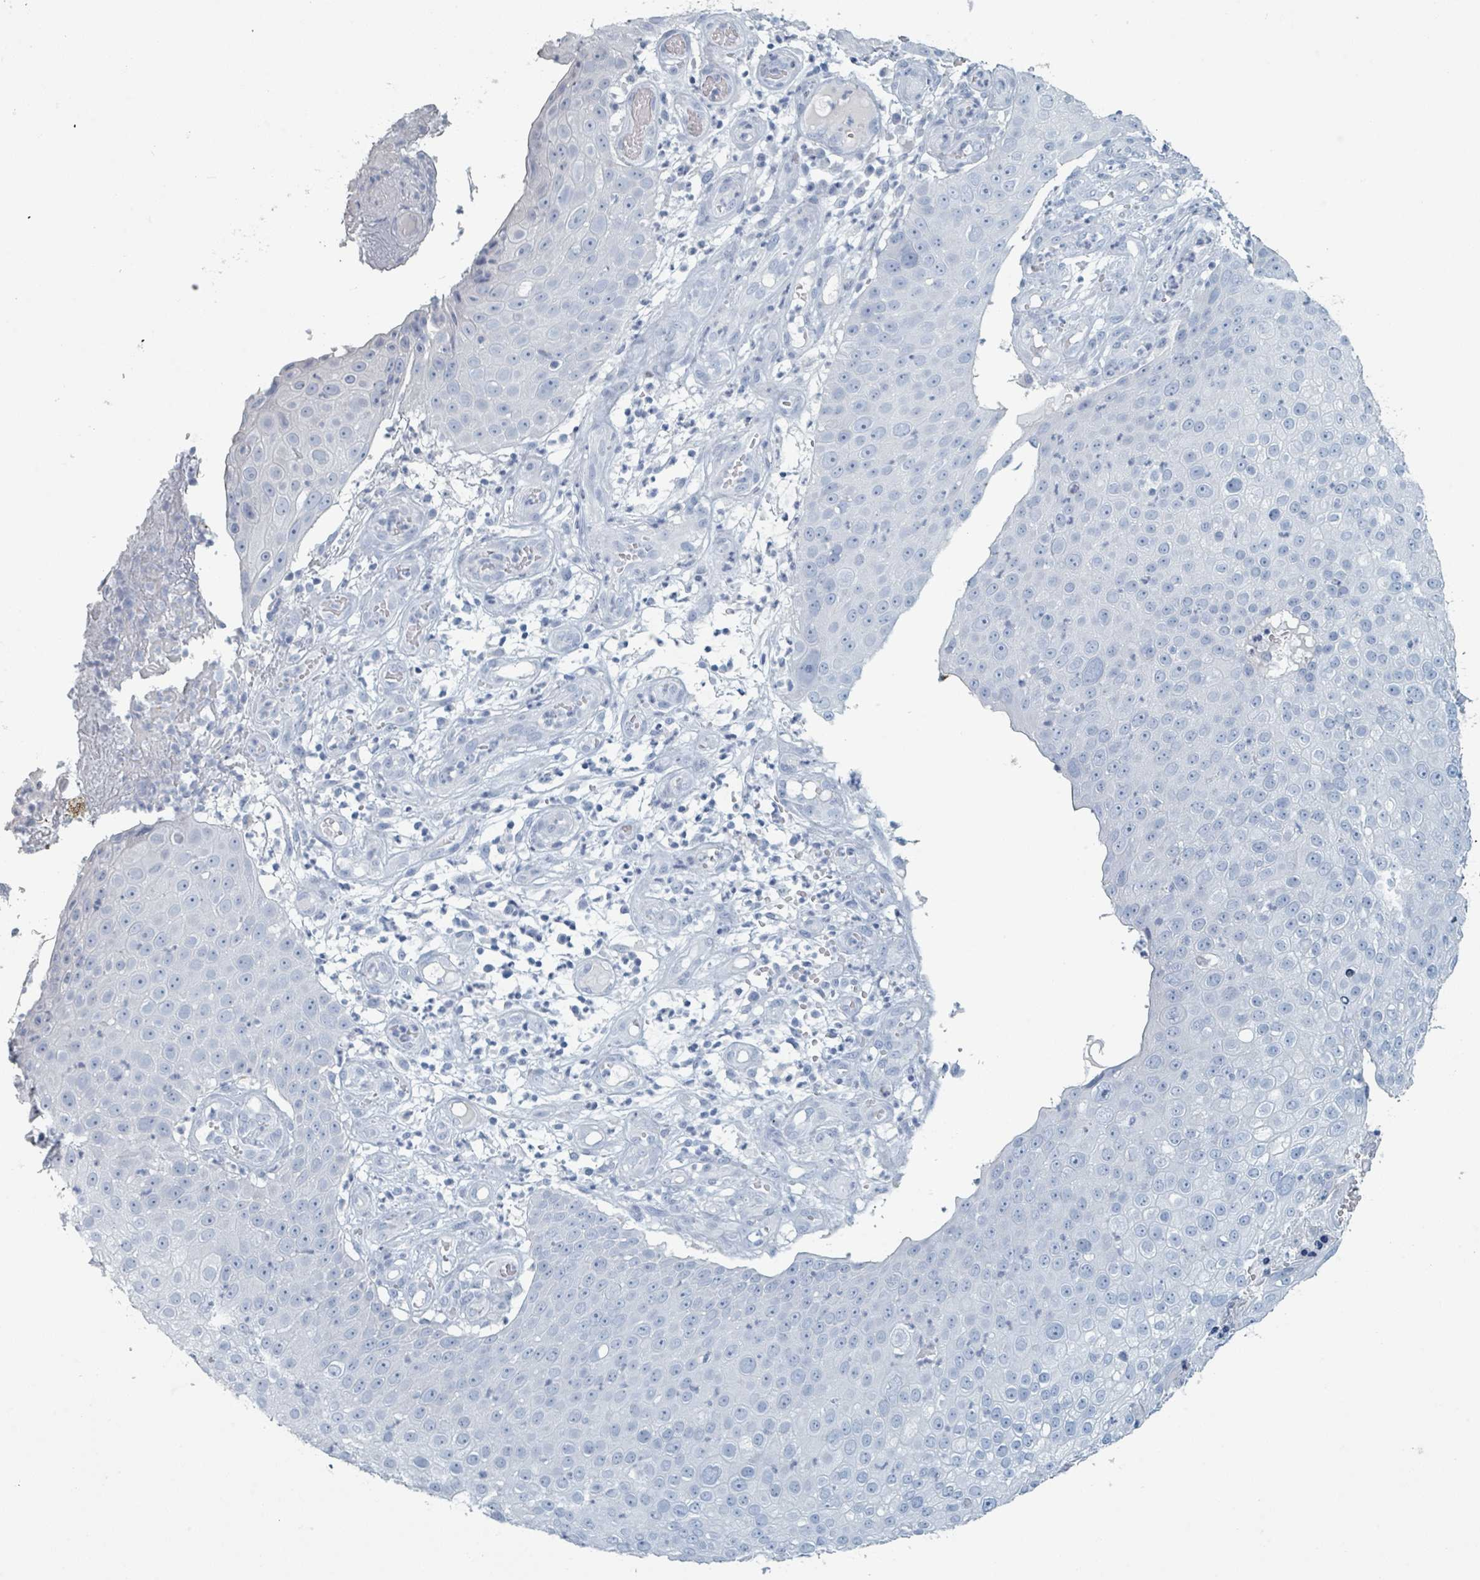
{"staining": {"intensity": "negative", "quantity": "none", "location": "none"}, "tissue": "skin cancer", "cell_type": "Tumor cells", "image_type": "cancer", "snomed": [{"axis": "morphology", "description": "Squamous cell carcinoma, NOS"}, {"axis": "topography", "description": "Skin"}], "caption": "Squamous cell carcinoma (skin) stained for a protein using IHC demonstrates no staining tumor cells.", "gene": "HEATR5A", "patient": {"sex": "male", "age": 71}}